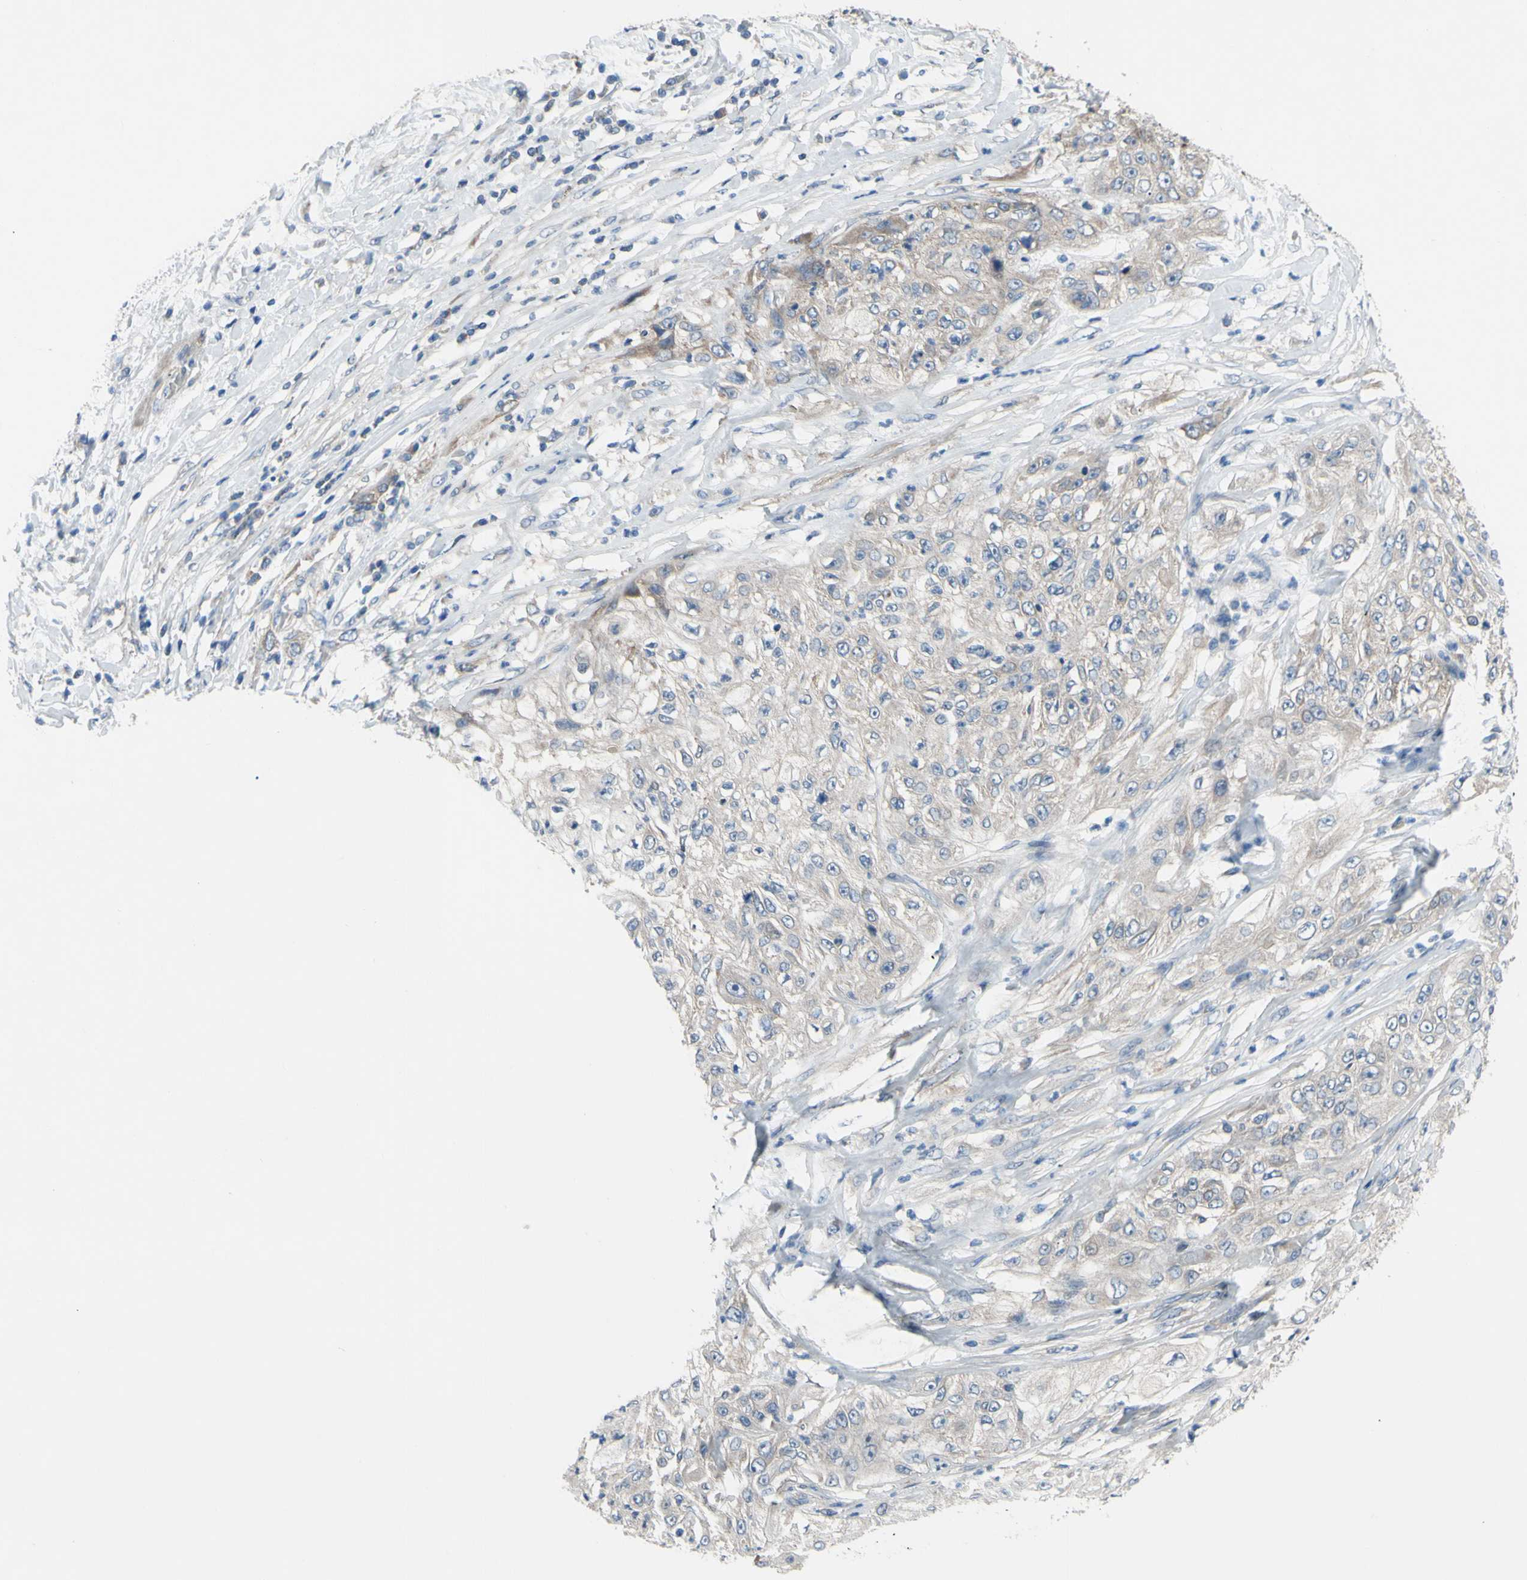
{"staining": {"intensity": "weak", "quantity": "<25%", "location": "cytoplasmic/membranous"}, "tissue": "lung cancer", "cell_type": "Tumor cells", "image_type": "cancer", "snomed": [{"axis": "morphology", "description": "Inflammation, NOS"}, {"axis": "morphology", "description": "Squamous cell carcinoma, NOS"}, {"axis": "topography", "description": "Lymph node"}, {"axis": "topography", "description": "Soft tissue"}, {"axis": "topography", "description": "Lung"}], "caption": "Lung squamous cell carcinoma stained for a protein using IHC exhibits no expression tumor cells.", "gene": "GRAMD2B", "patient": {"sex": "male", "age": 66}}